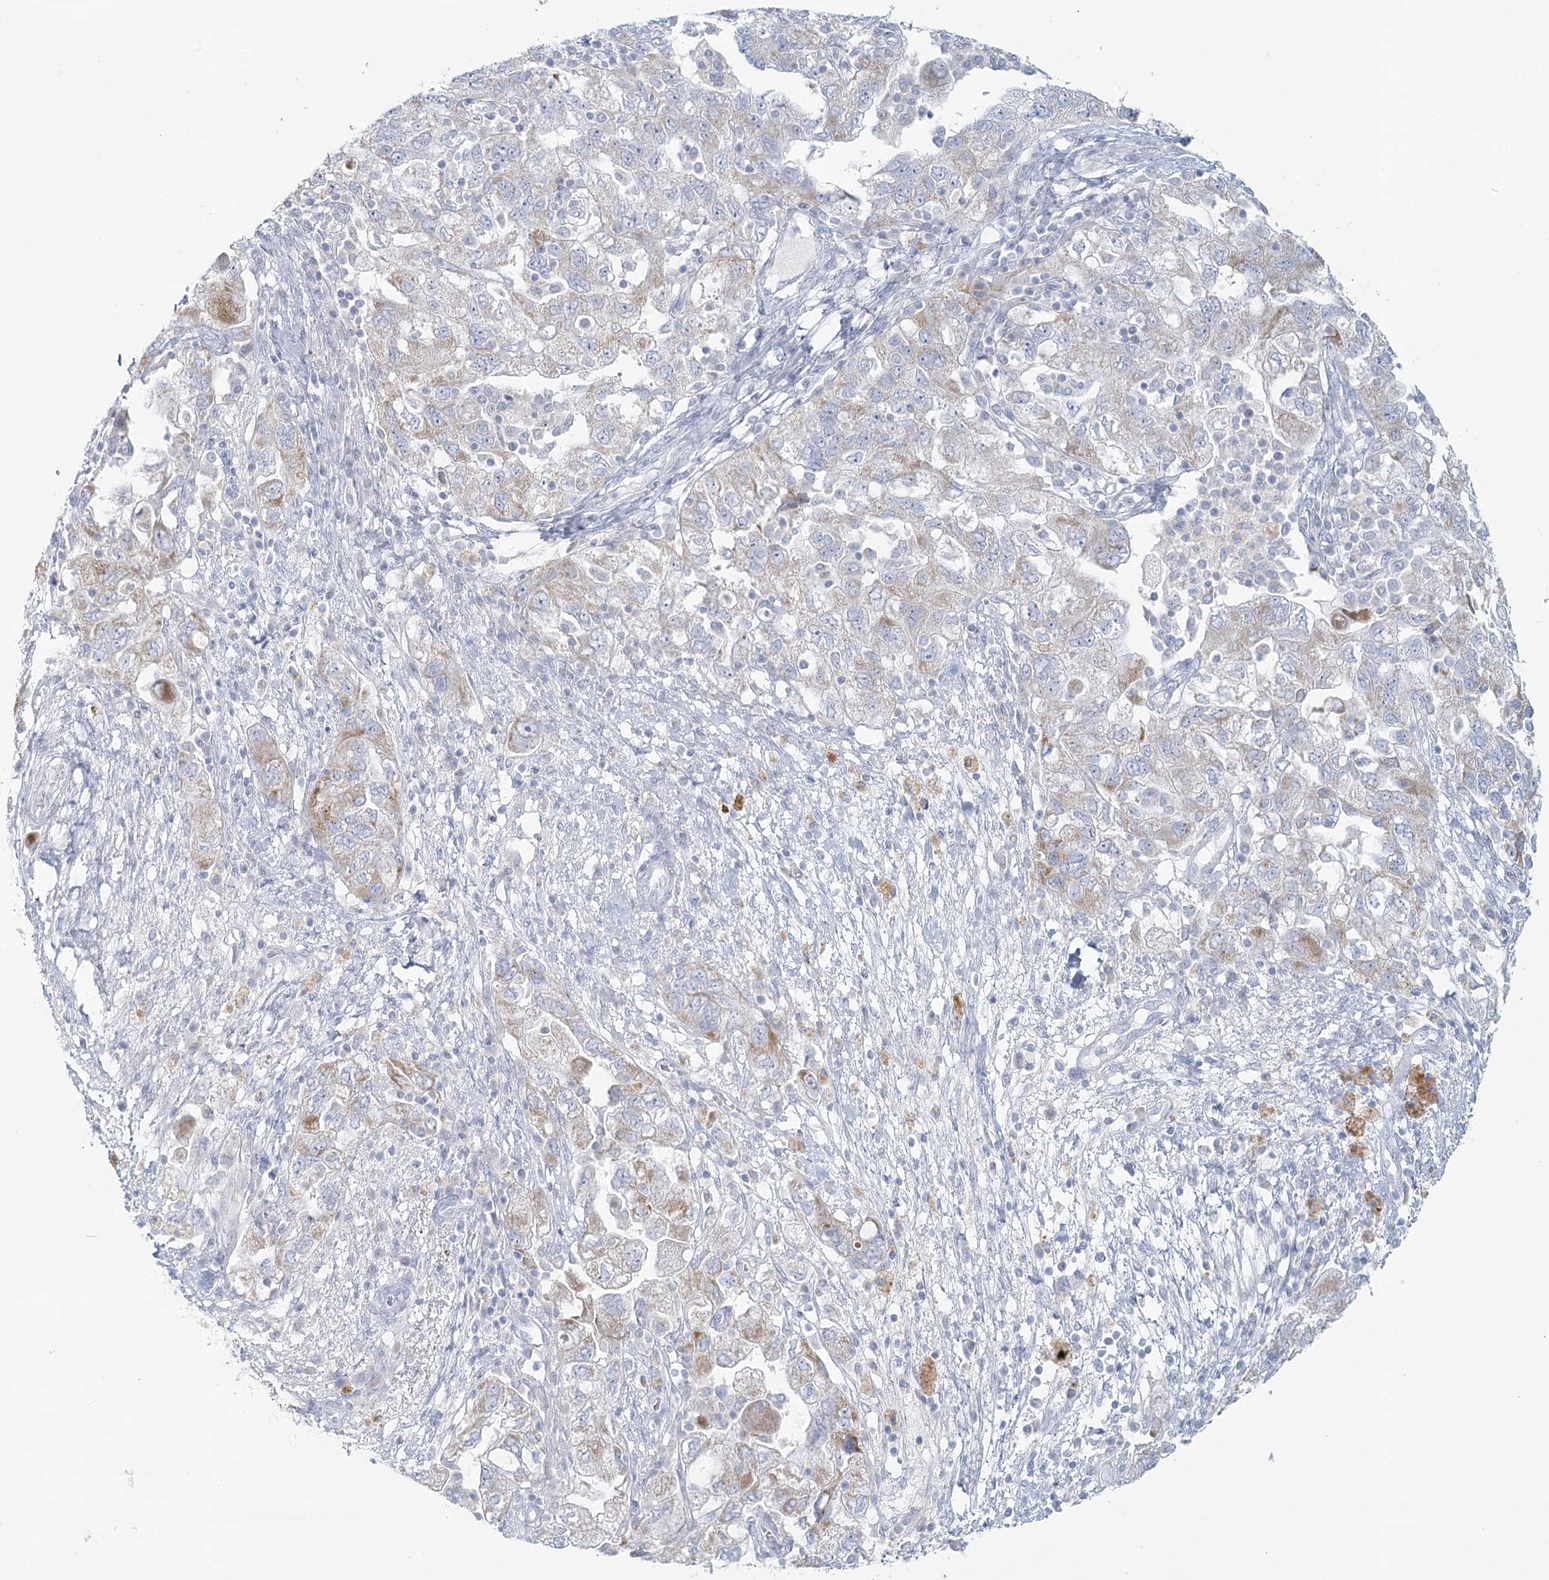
{"staining": {"intensity": "moderate", "quantity": "<25%", "location": "cytoplasmic/membranous"}, "tissue": "ovarian cancer", "cell_type": "Tumor cells", "image_type": "cancer", "snomed": [{"axis": "morphology", "description": "Carcinoma, NOS"}, {"axis": "morphology", "description": "Cystadenocarcinoma, serous, NOS"}, {"axis": "topography", "description": "Ovary"}], "caption": "An image of ovarian cancer stained for a protein demonstrates moderate cytoplasmic/membranous brown staining in tumor cells. (Stains: DAB (3,3'-diaminobenzidine) in brown, nuclei in blue, Microscopy: brightfield microscopy at high magnification).", "gene": "BPHL", "patient": {"sex": "female", "age": 69}}